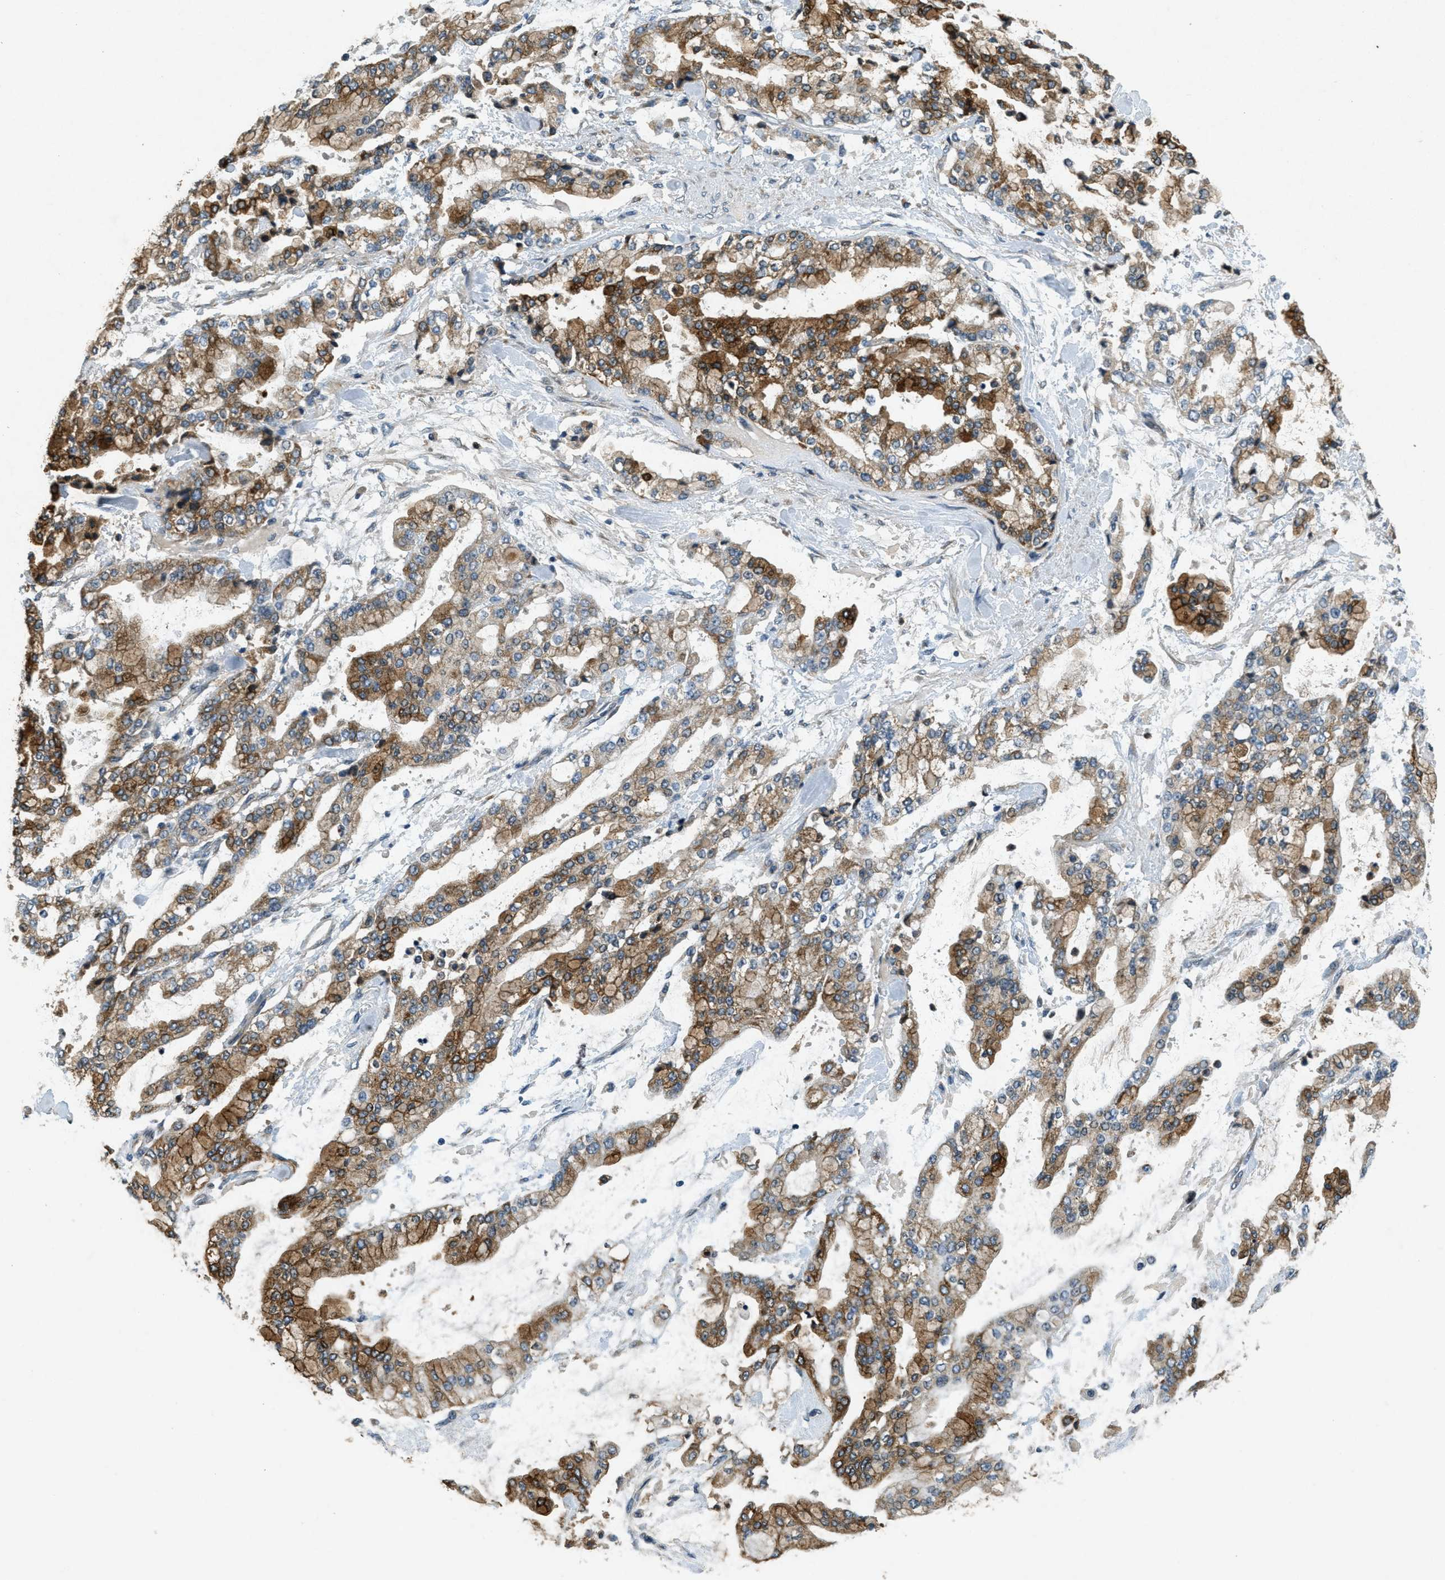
{"staining": {"intensity": "moderate", "quantity": ">75%", "location": "cytoplasmic/membranous"}, "tissue": "stomach cancer", "cell_type": "Tumor cells", "image_type": "cancer", "snomed": [{"axis": "morphology", "description": "Normal tissue, NOS"}, {"axis": "morphology", "description": "Adenocarcinoma, NOS"}, {"axis": "topography", "description": "Stomach, upper"}, {"axis": "topography", "description": "Stomach"}], "caption": "IHC of human stomach adenocarcinoma exhibits medium levels of moderate cytoplasmic/membranous staining in about >75% of tumor cells. The staining is performed using DAB (3,3'-diaminobenzidine) brown chromogen to label protein expression. The nuclei are counter-stained blue using hematoxylin.", "gene": "RAB3D", "patient": {"sex": "male", "age": 76}}